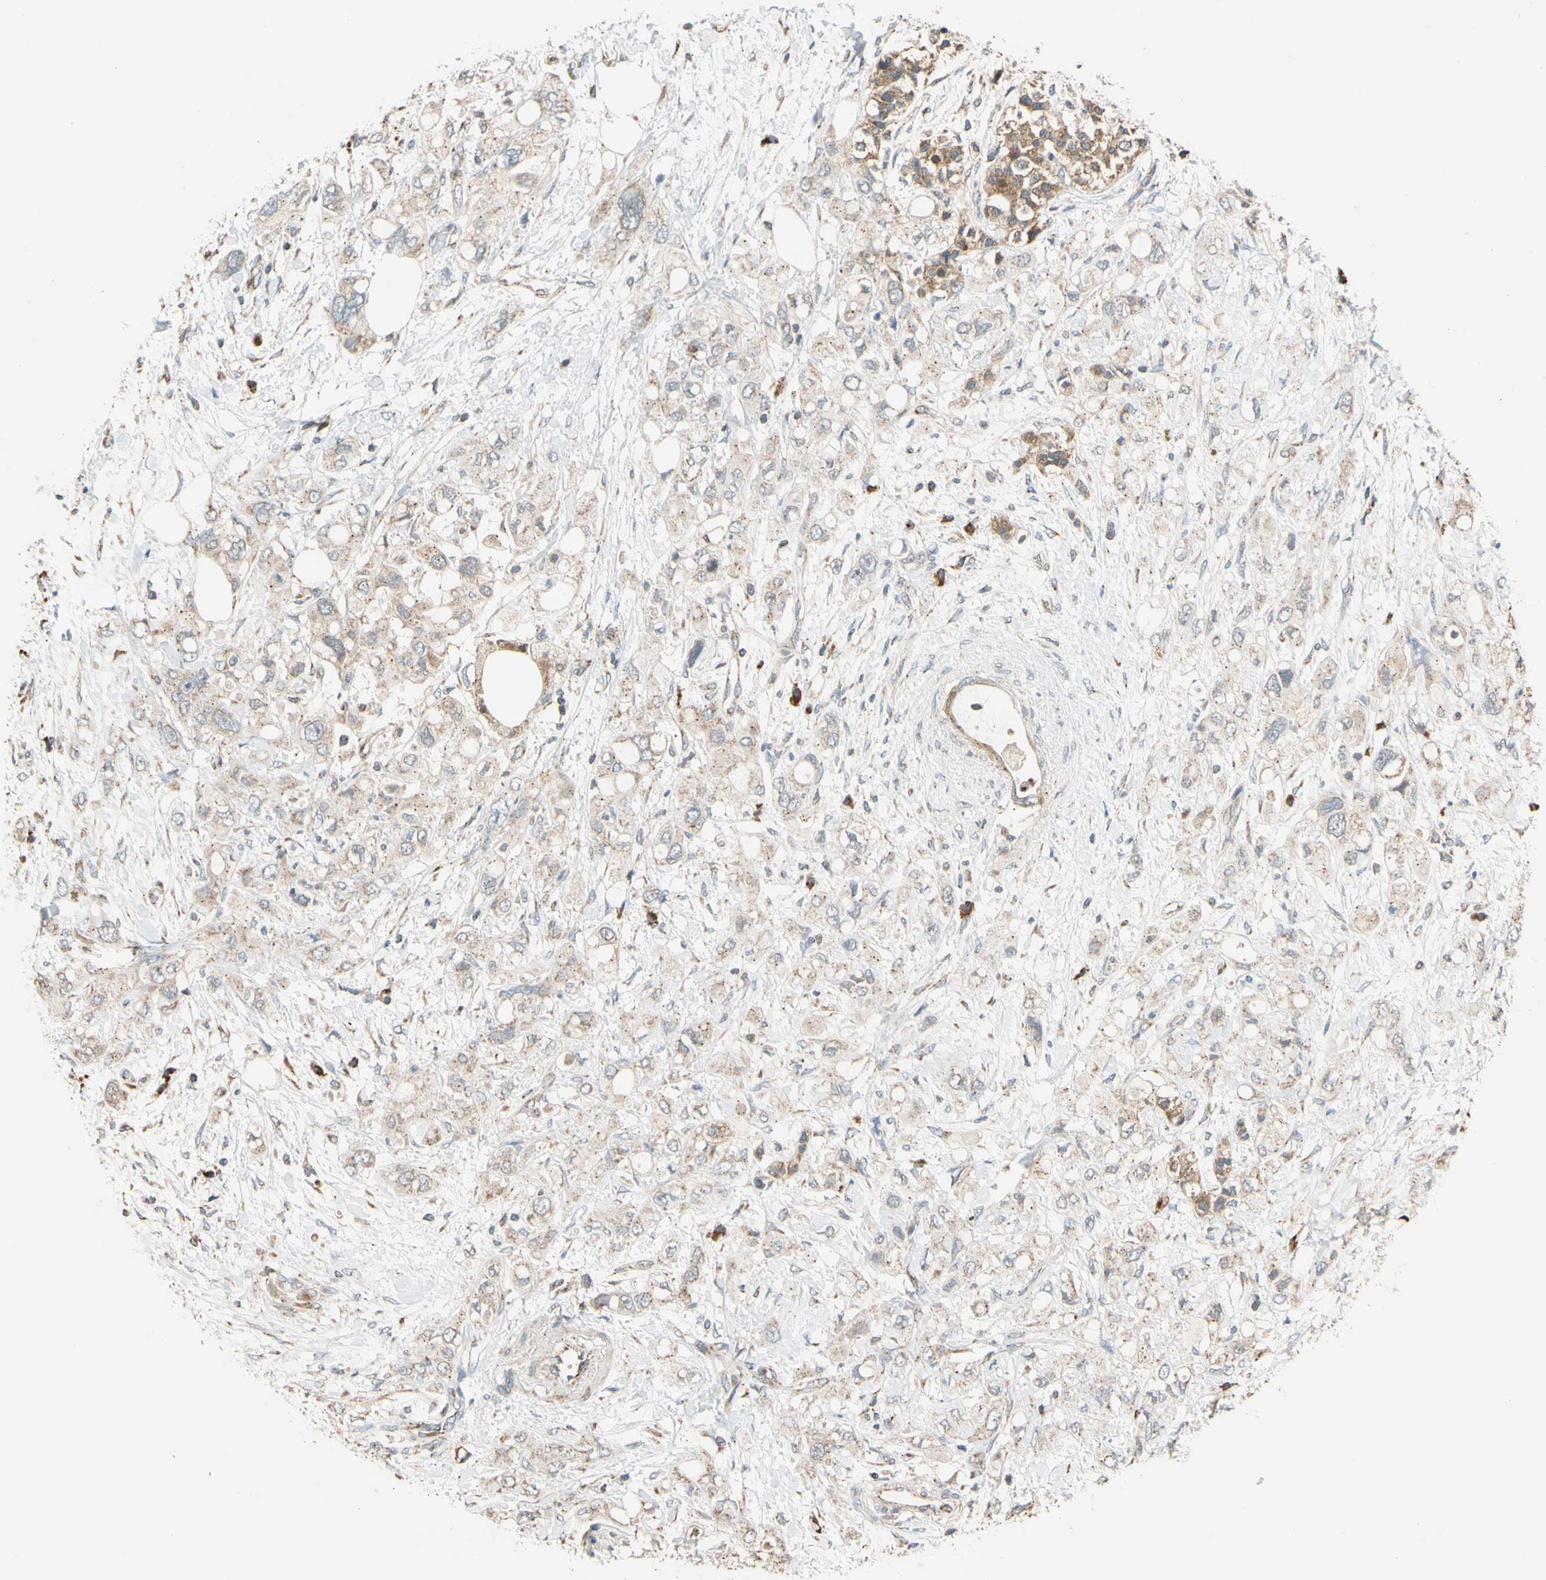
{"staining": {"intensity": "weak", "quantity": "<25%", "location": "cytoplasmic/membranous"}, "tissue": "pancreatic cancer", "cell_type": "Tumor cells", "image_type": "cancer", "snomed": [{"axis": "morphology", "description": "Adenocarcinoma, NOS"}, {"axis": "topography", "description": "Pancreas"}], "caption": "An image of adenocarcinoma (pancreatic) stained for a protein displays no brown staining in tumor cells.", "gene": "IP6K2", "patient": {"sex": "female", "age": 56}}